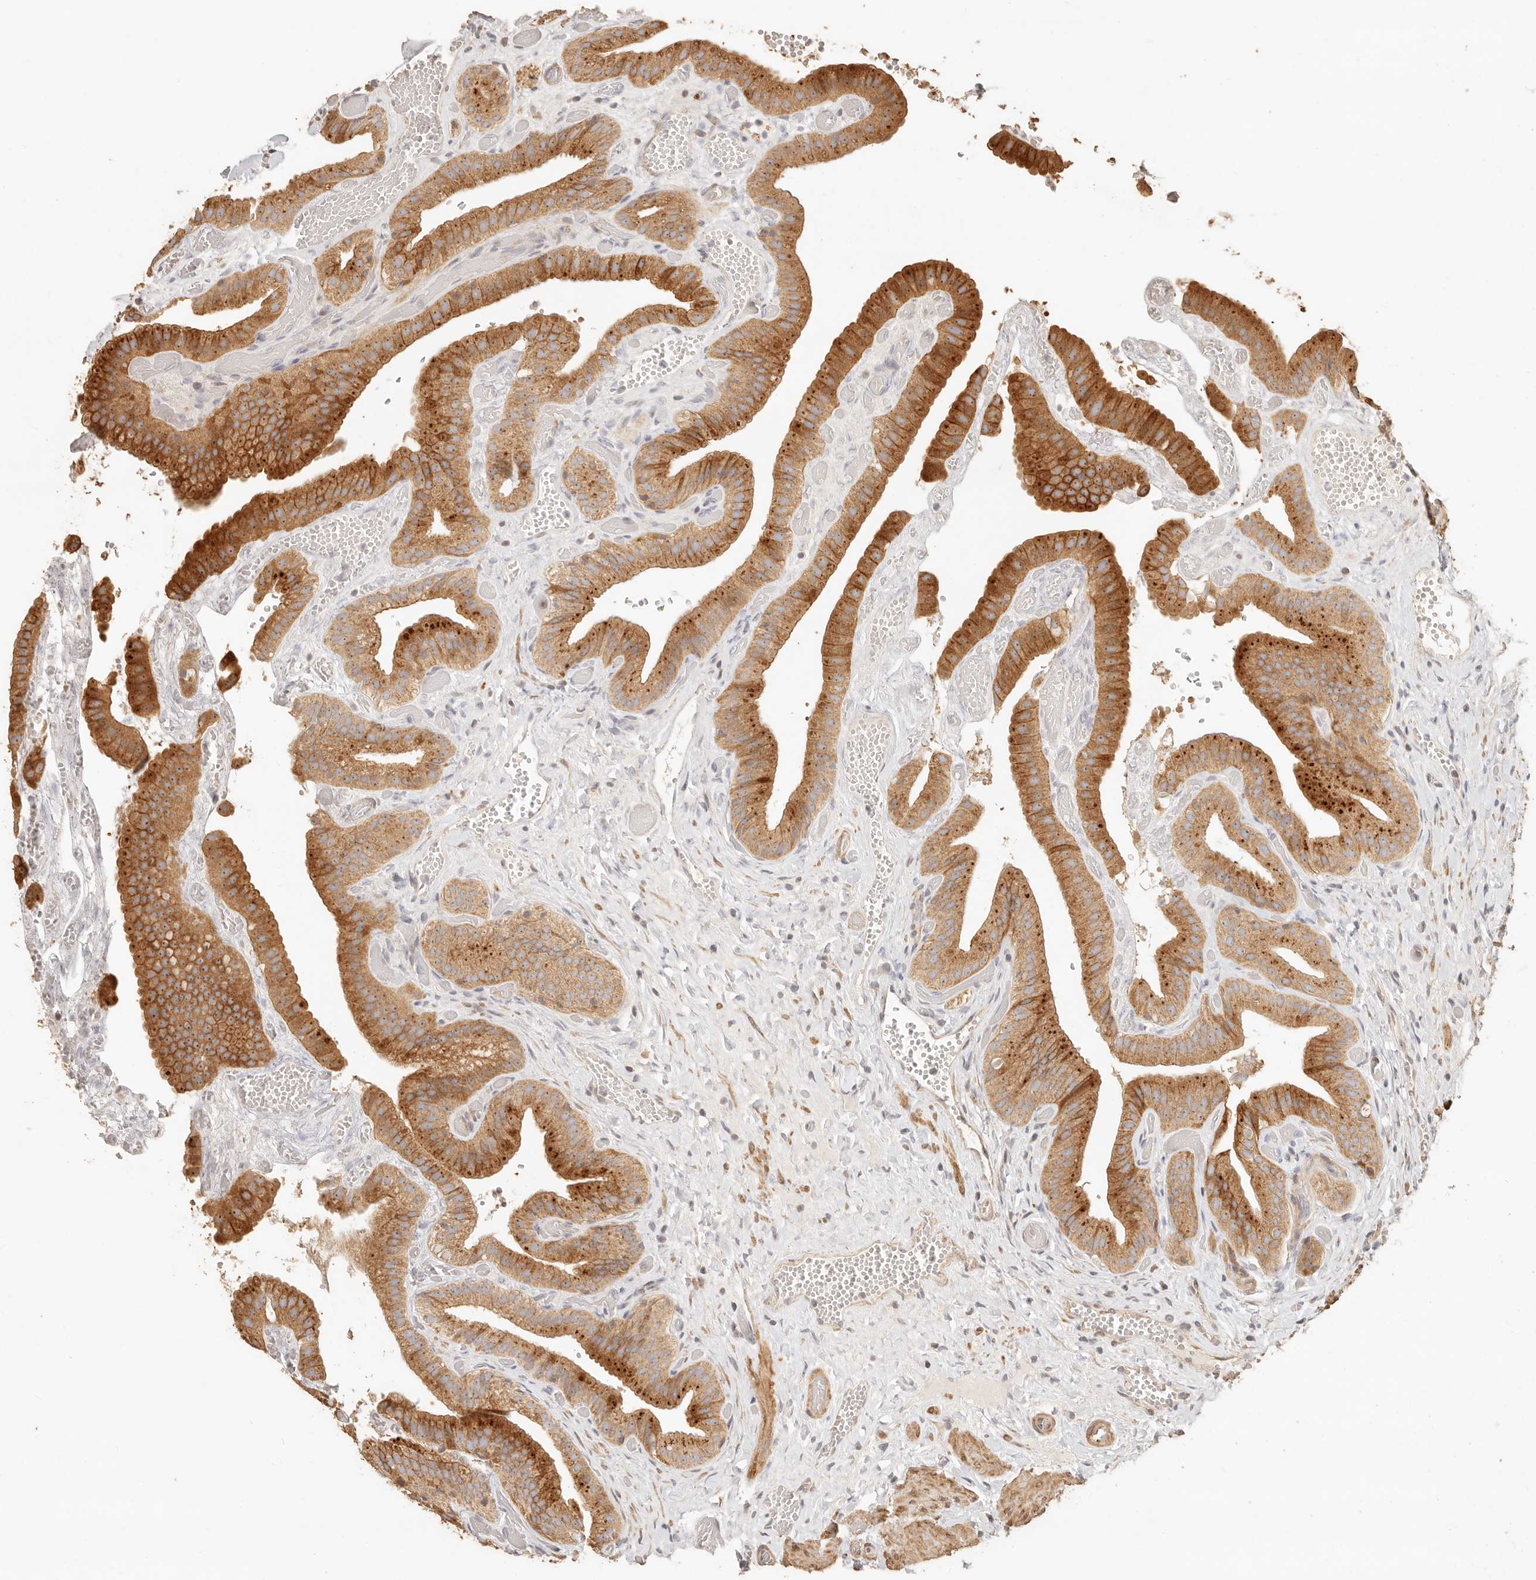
{"staining": {"intensity": "strong", "quantity": ">75%", "location": "cytoplasmic/membranous,nuclear"}, "tissue": "gallbladder", "cell_type": "Glandular cells", "image_type": "normal", "snomed": [{"axis": "morphology", "description": "Normal tissue, NOS"}, {"axis": "topography", "description": "Gallbladder"}], "caption": "A photomicrograph of human gallbladder stained for a protein displays strong cytoplasmic/membranous,nuclear brown staining in glandular cells. The staining is performed using DAB brown chromogen to label protein expression. The nuclei are counter-stained blue using hematoxylin.", "gene": "PTPN22", "patient": {"sex": "female", "age": 64}}